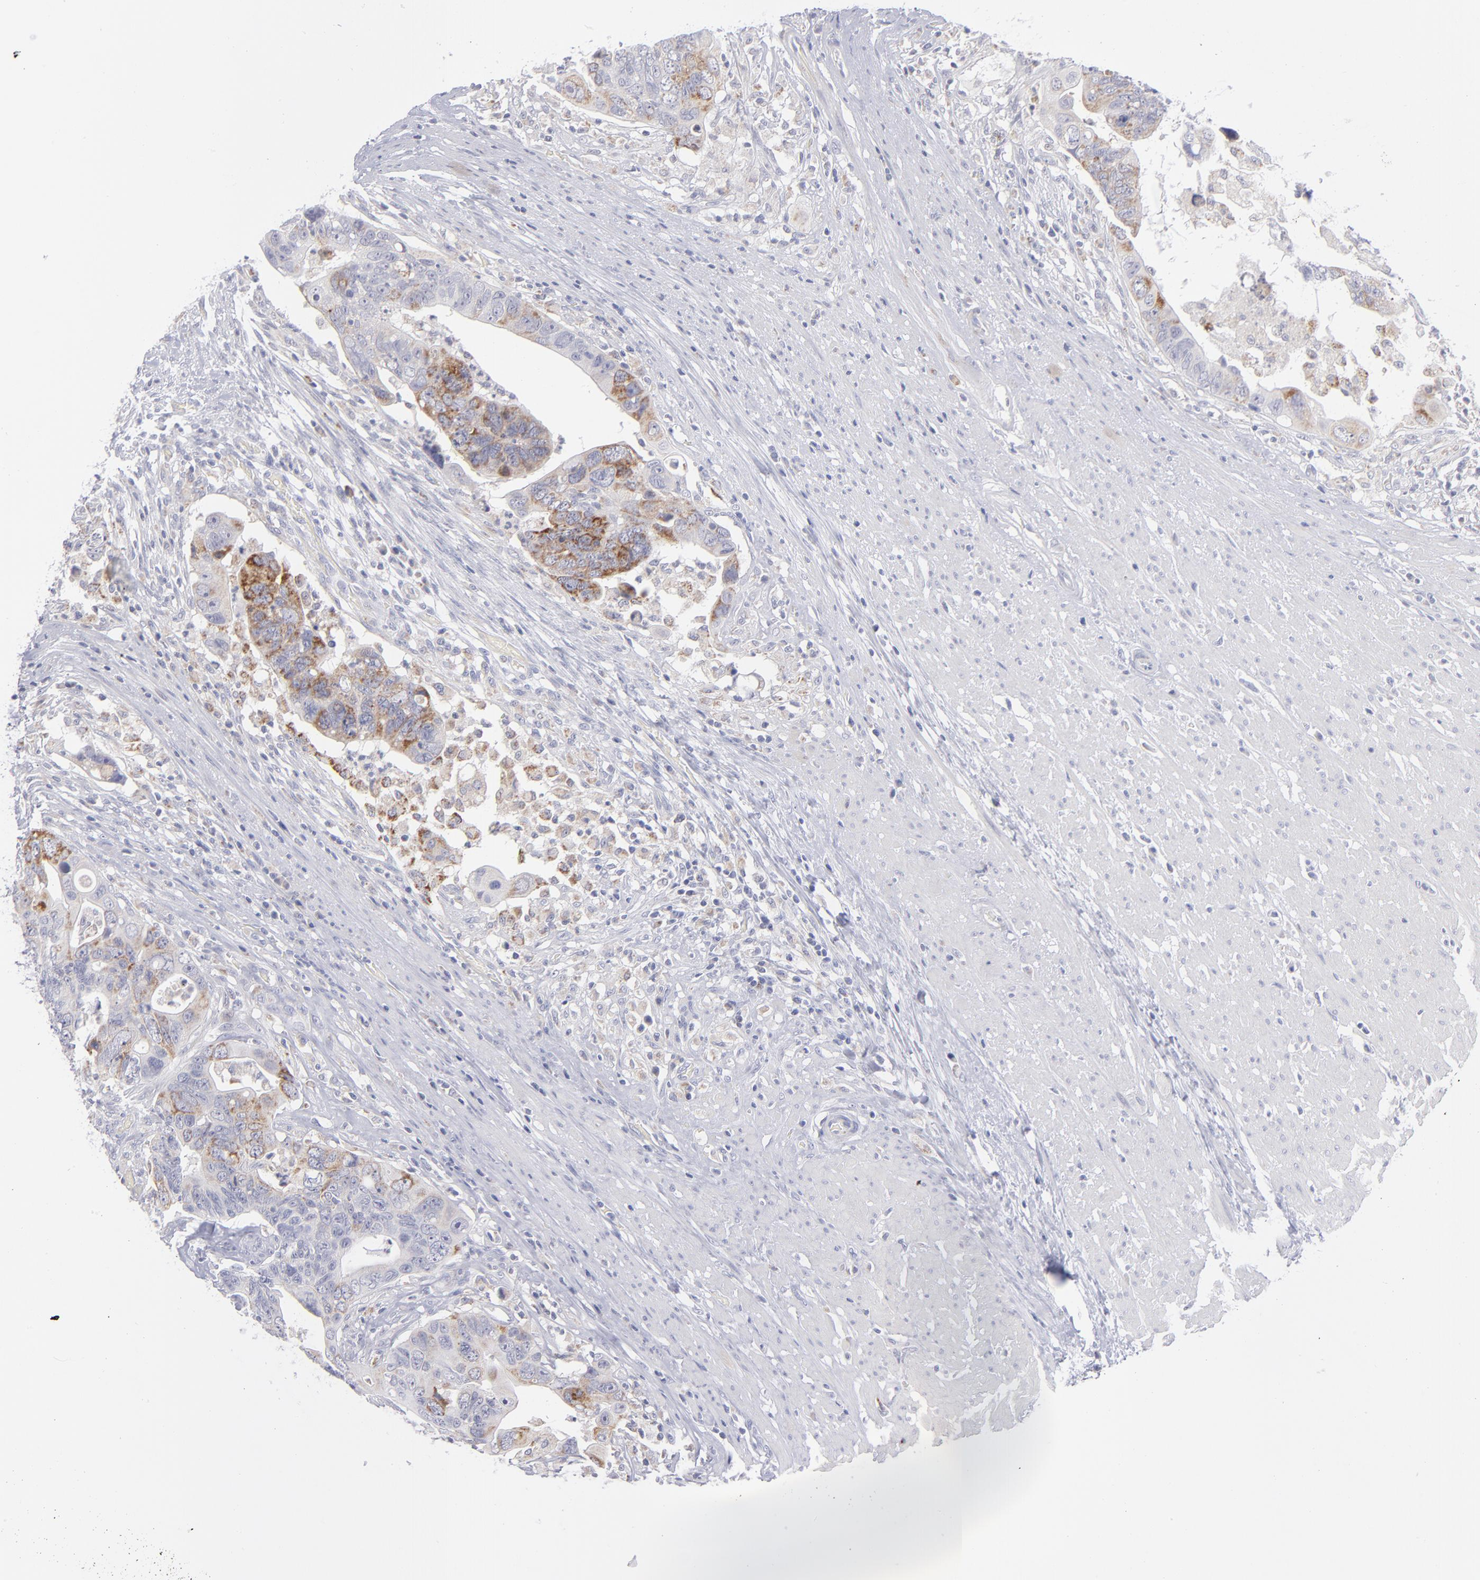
{"staining": {"intensity": "moderate", "quantity": "25%-75%", "location": "cytoplasmic/membranous"}, "tissue": "colorectal cancer", "cell_type": "Tumor cells", "image_type": "cancer", "snomed": [{"axis": "morphology", "description": "Adenocarcinoma, NOS"}, {"axis": "topography", "description": "Rectum"}], "caption": "DAB immunohistochemical staining of colorectal adenocarcinoma shows moderate cytoplasmic/membranous protein staining in approximately 25%-75% of tumor cells.", "gene": "MTHFD2", "patient": {"sex": "male", "age": 53}}